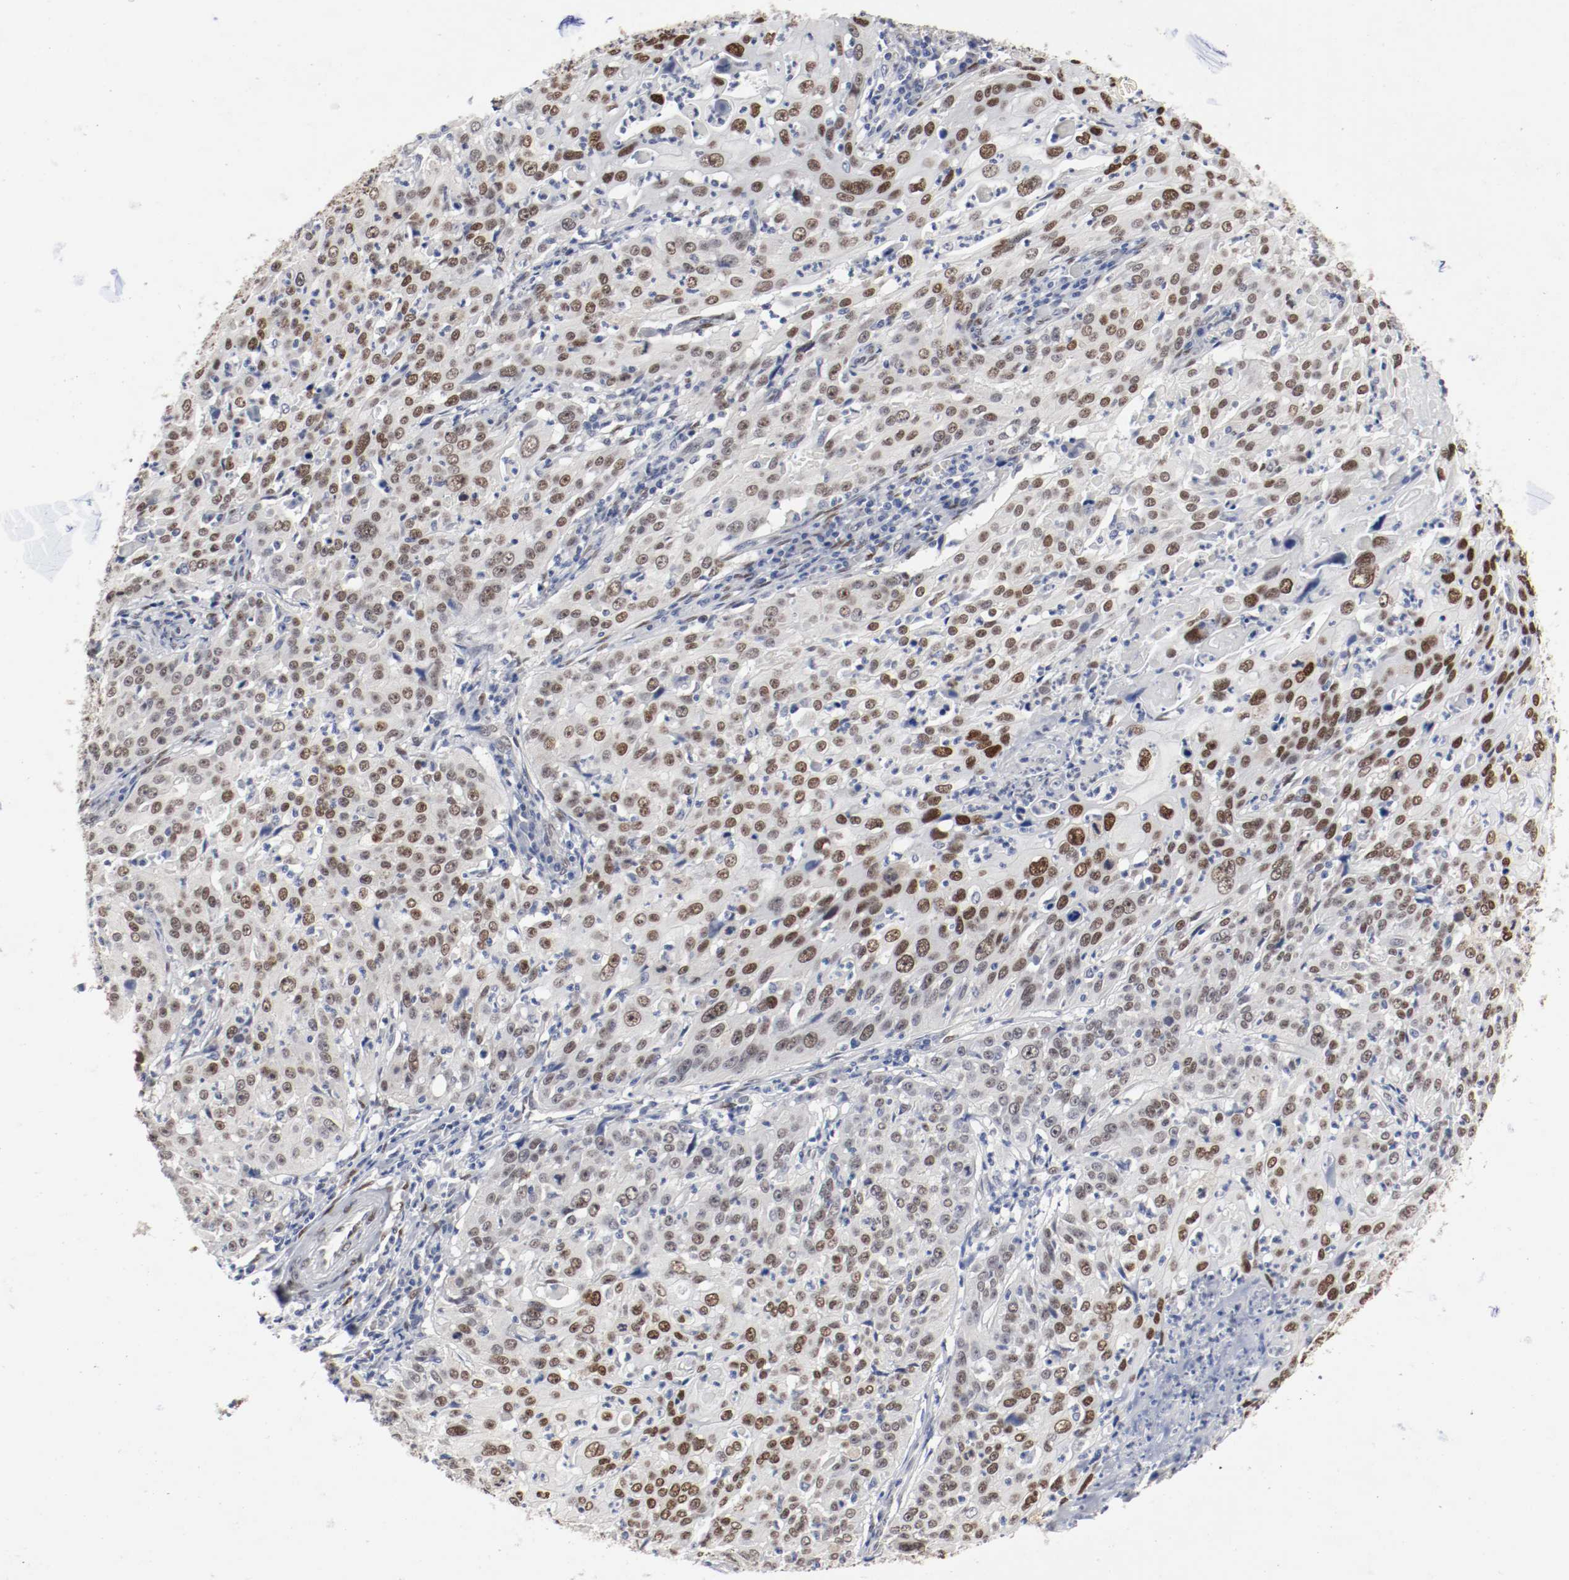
{"staining": {"intensity": "strong", "quantity": ">75%", "location": "nuclear"}, "tissue": "cervical cancer", "cell_type": "Tumor cells", "image_type": "cancer", "snomed": [{"axis": "morphology", "description": "Squamous cell carcinoma, NOS"}, {"axis": "topography", "description": "Cervix"}], "caption": "Immunohistochemistry (DAB (3,3'-diaminobenzidine)) staining of human cervical cancer reveals strong nuclear protein staining in approximately >75% of tumor cells.", "gene": "FOSL2", "patient": {"sex": "female", "age": 39}}